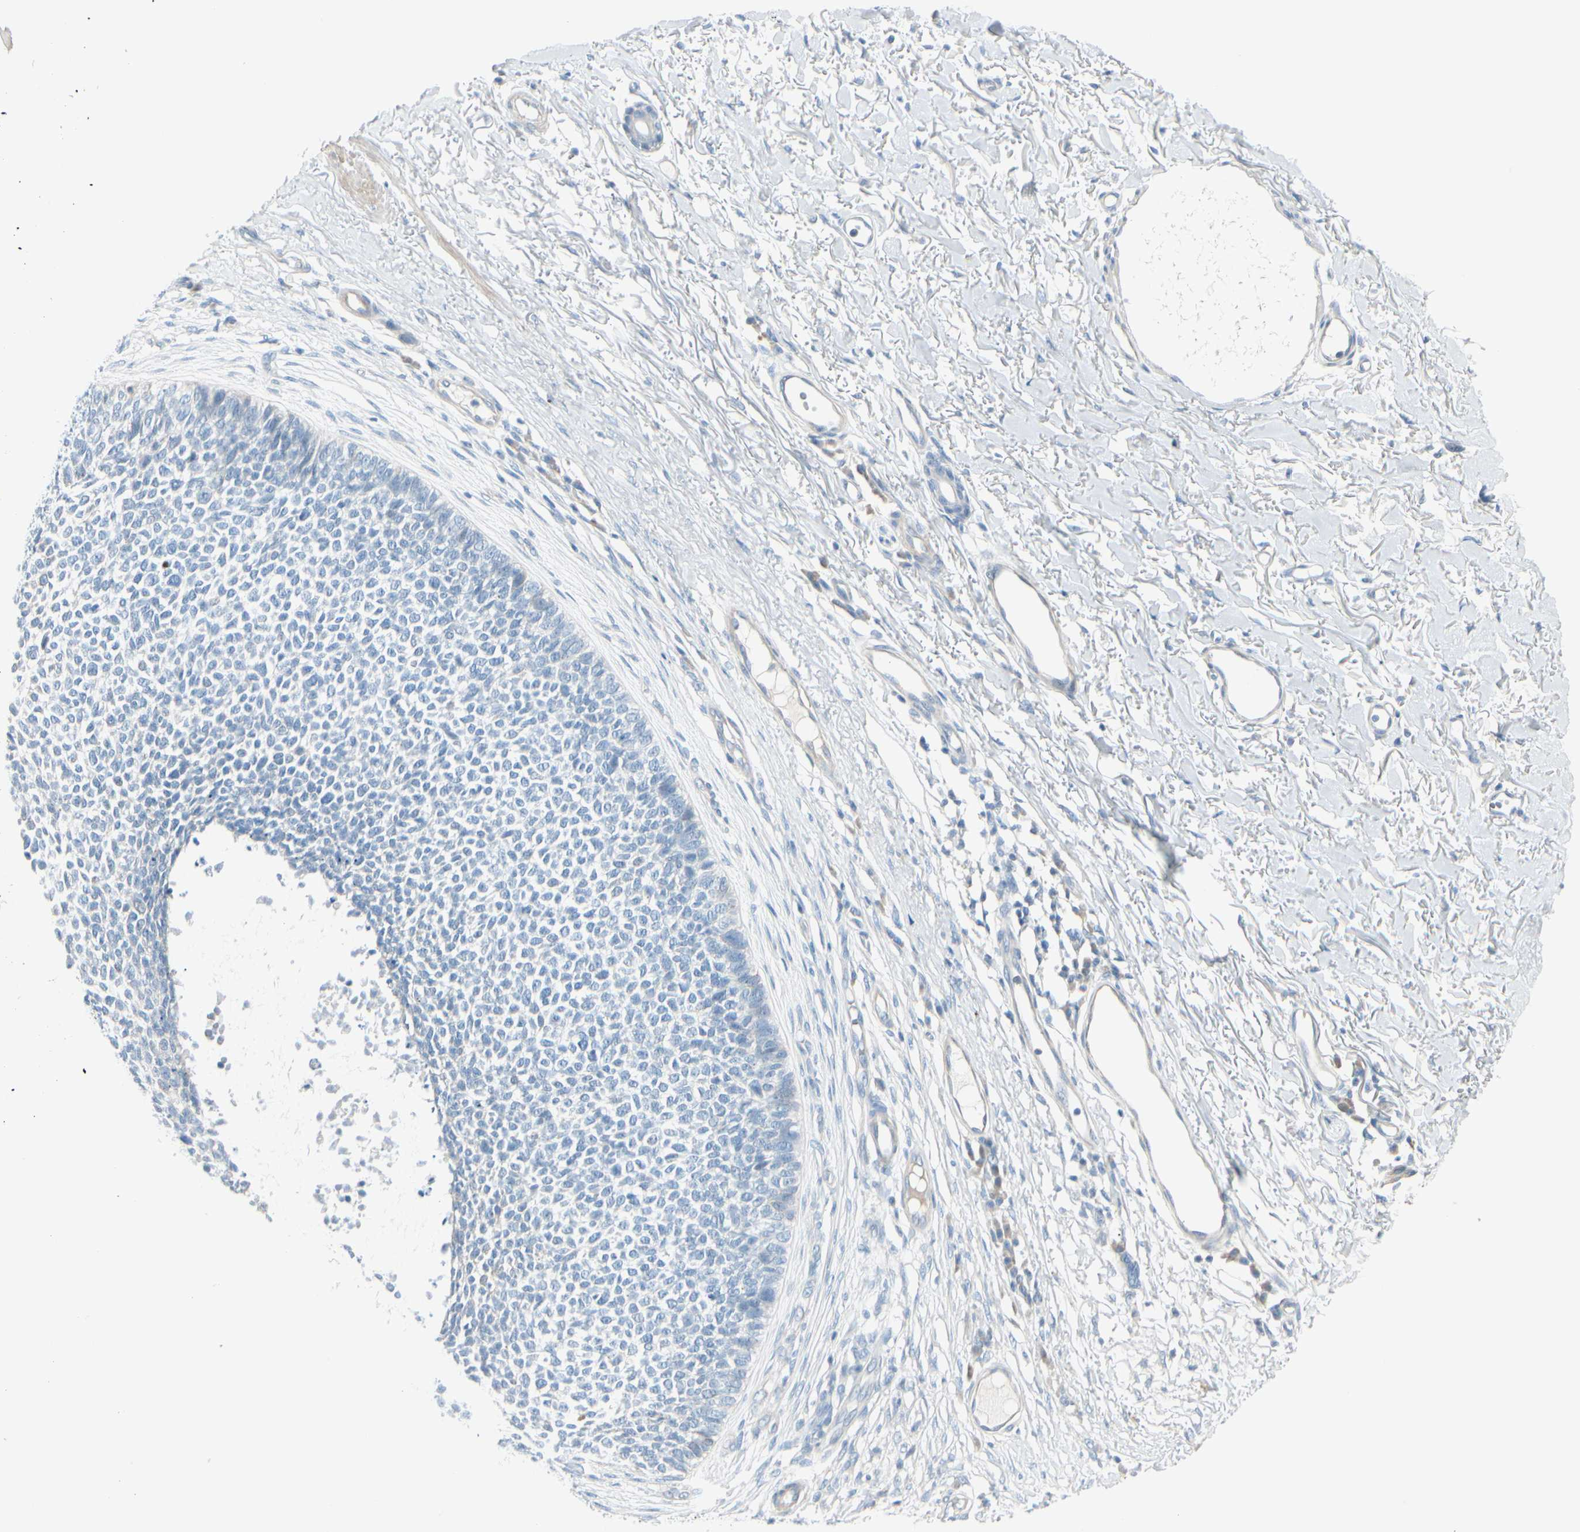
{"staining": {"intensity": "negative", "quantity": "none", "location": "none"}, "tissue": "skin cancer", "cell_type": "Tumor cells", "image_type": "cancer", "snomed": [{"axis": "morphology", "description": "Basal cell carcinoma"}, {"axis": "topography", "description": "Skin"}], "caption": "DAB (3,3'-diaminobenzidine) immunohistochemical staining of basal cell carcinoma (skin) exhibits no significant expression in tumor cells.", "gene": "CDHR5", "patient": {"sex": "female", "age": 84}}